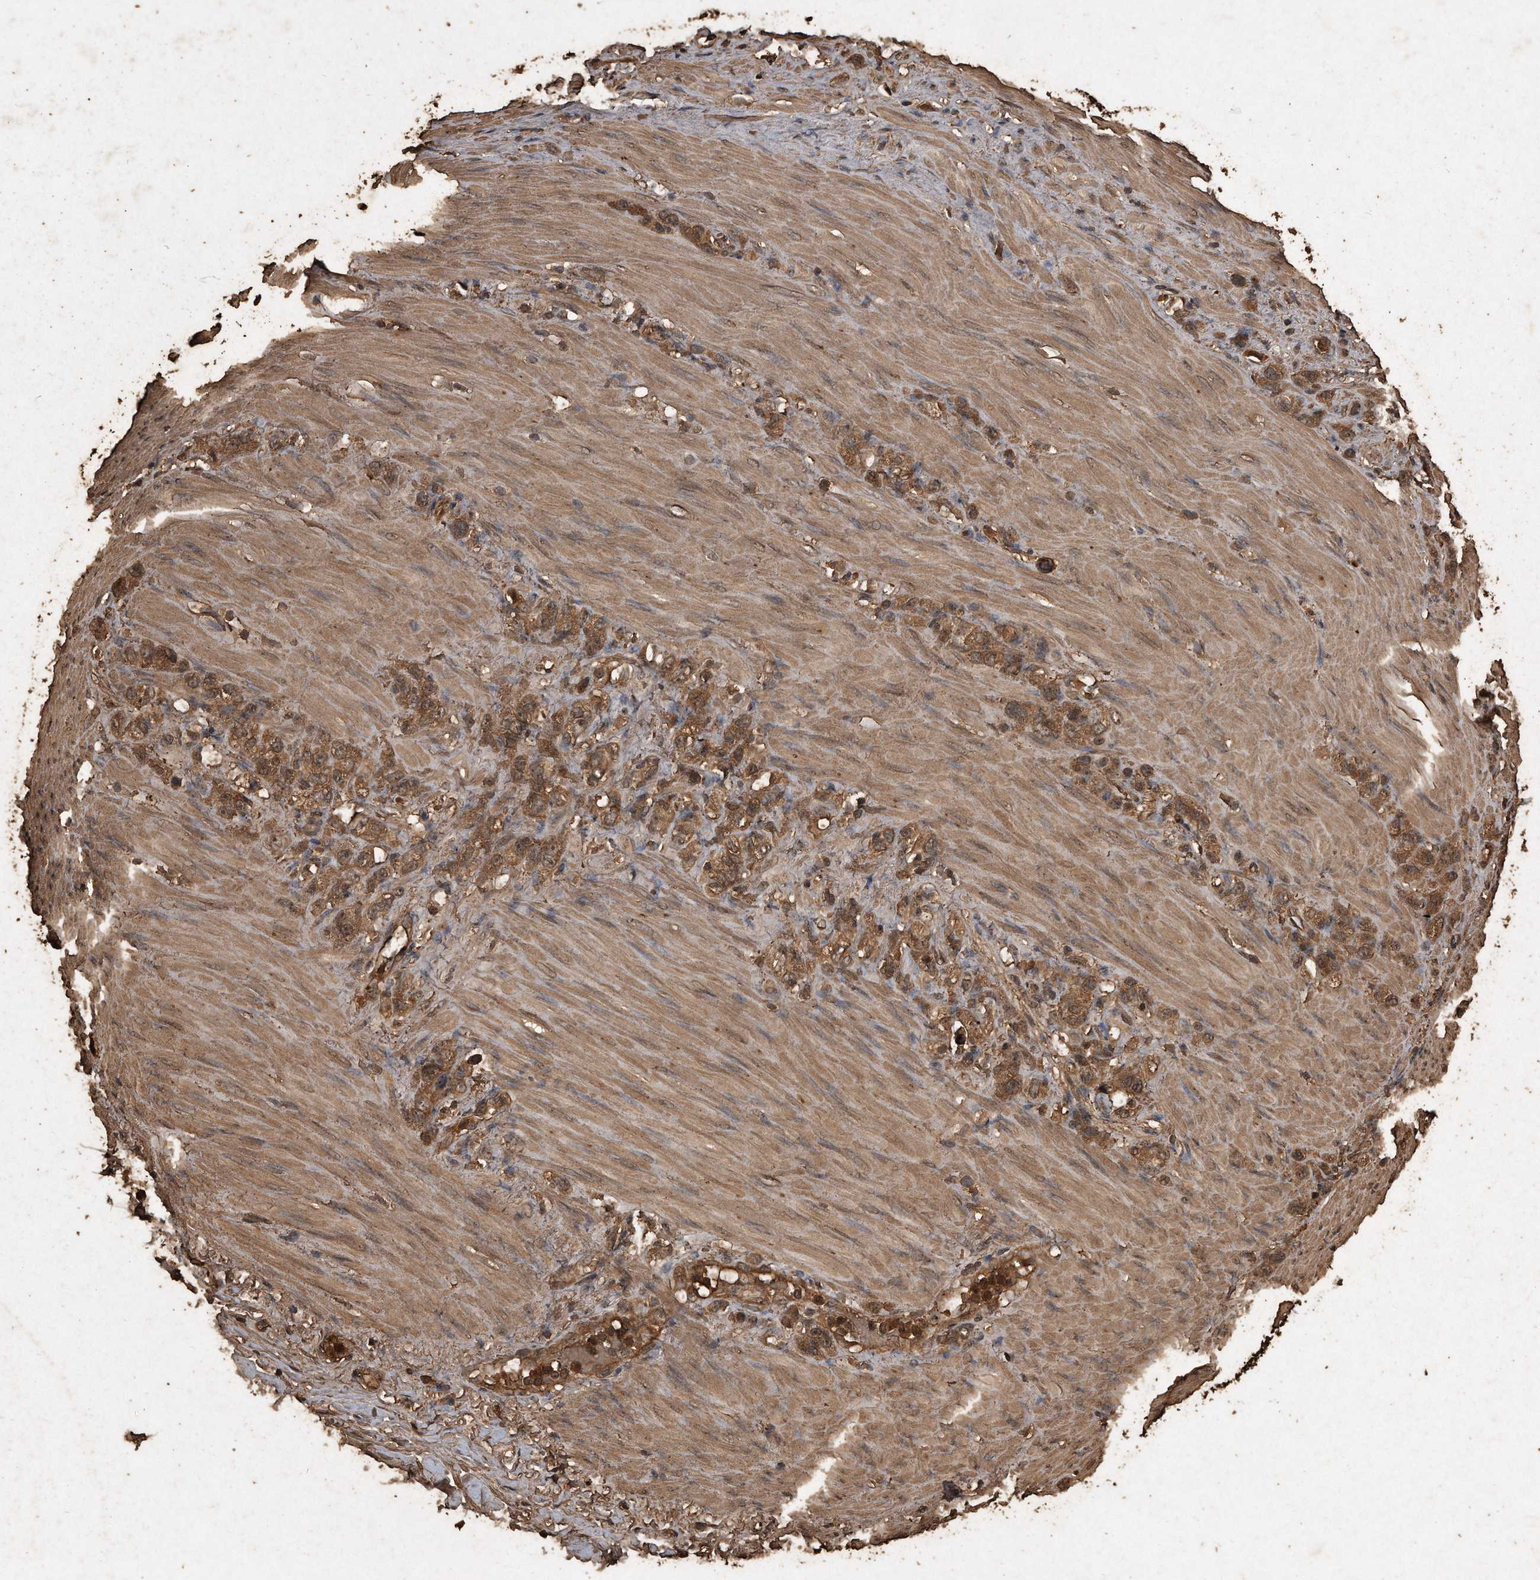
{"staining": {"intensity": "strong", "quantity": ">75%", "location": "cytoplasmic/membranous"}, "tissue": "stomach cancer", "cell_type": "Tumor cells", "image_type": "cancer", "snomed": [{"axis": "morphology", "description": "Normal tissue, NOS"}, {"axis": "morphology", "description": "Adenocarcinoma, NOS"}, {"axis": "morphology", "description": "Adenocarcinoma, High grade"}, {"axis": "topography", "description": "Stomach, upper"}, {"axis": "topography", "description": "Stomach"}], "caption": "Adenocarcinoma (stomach) tissue shows strong cytoplasmic/membranous staining in about >75% of tumor cells The protein of interest is stained brown, and the nuclei are stained in blue (DAB (3,3'-diaminobenzidine) IHC with brightfield microscopy, high magnification).", "gene": "CFLAR", "patient": {"sex": "female", "age": 65}}